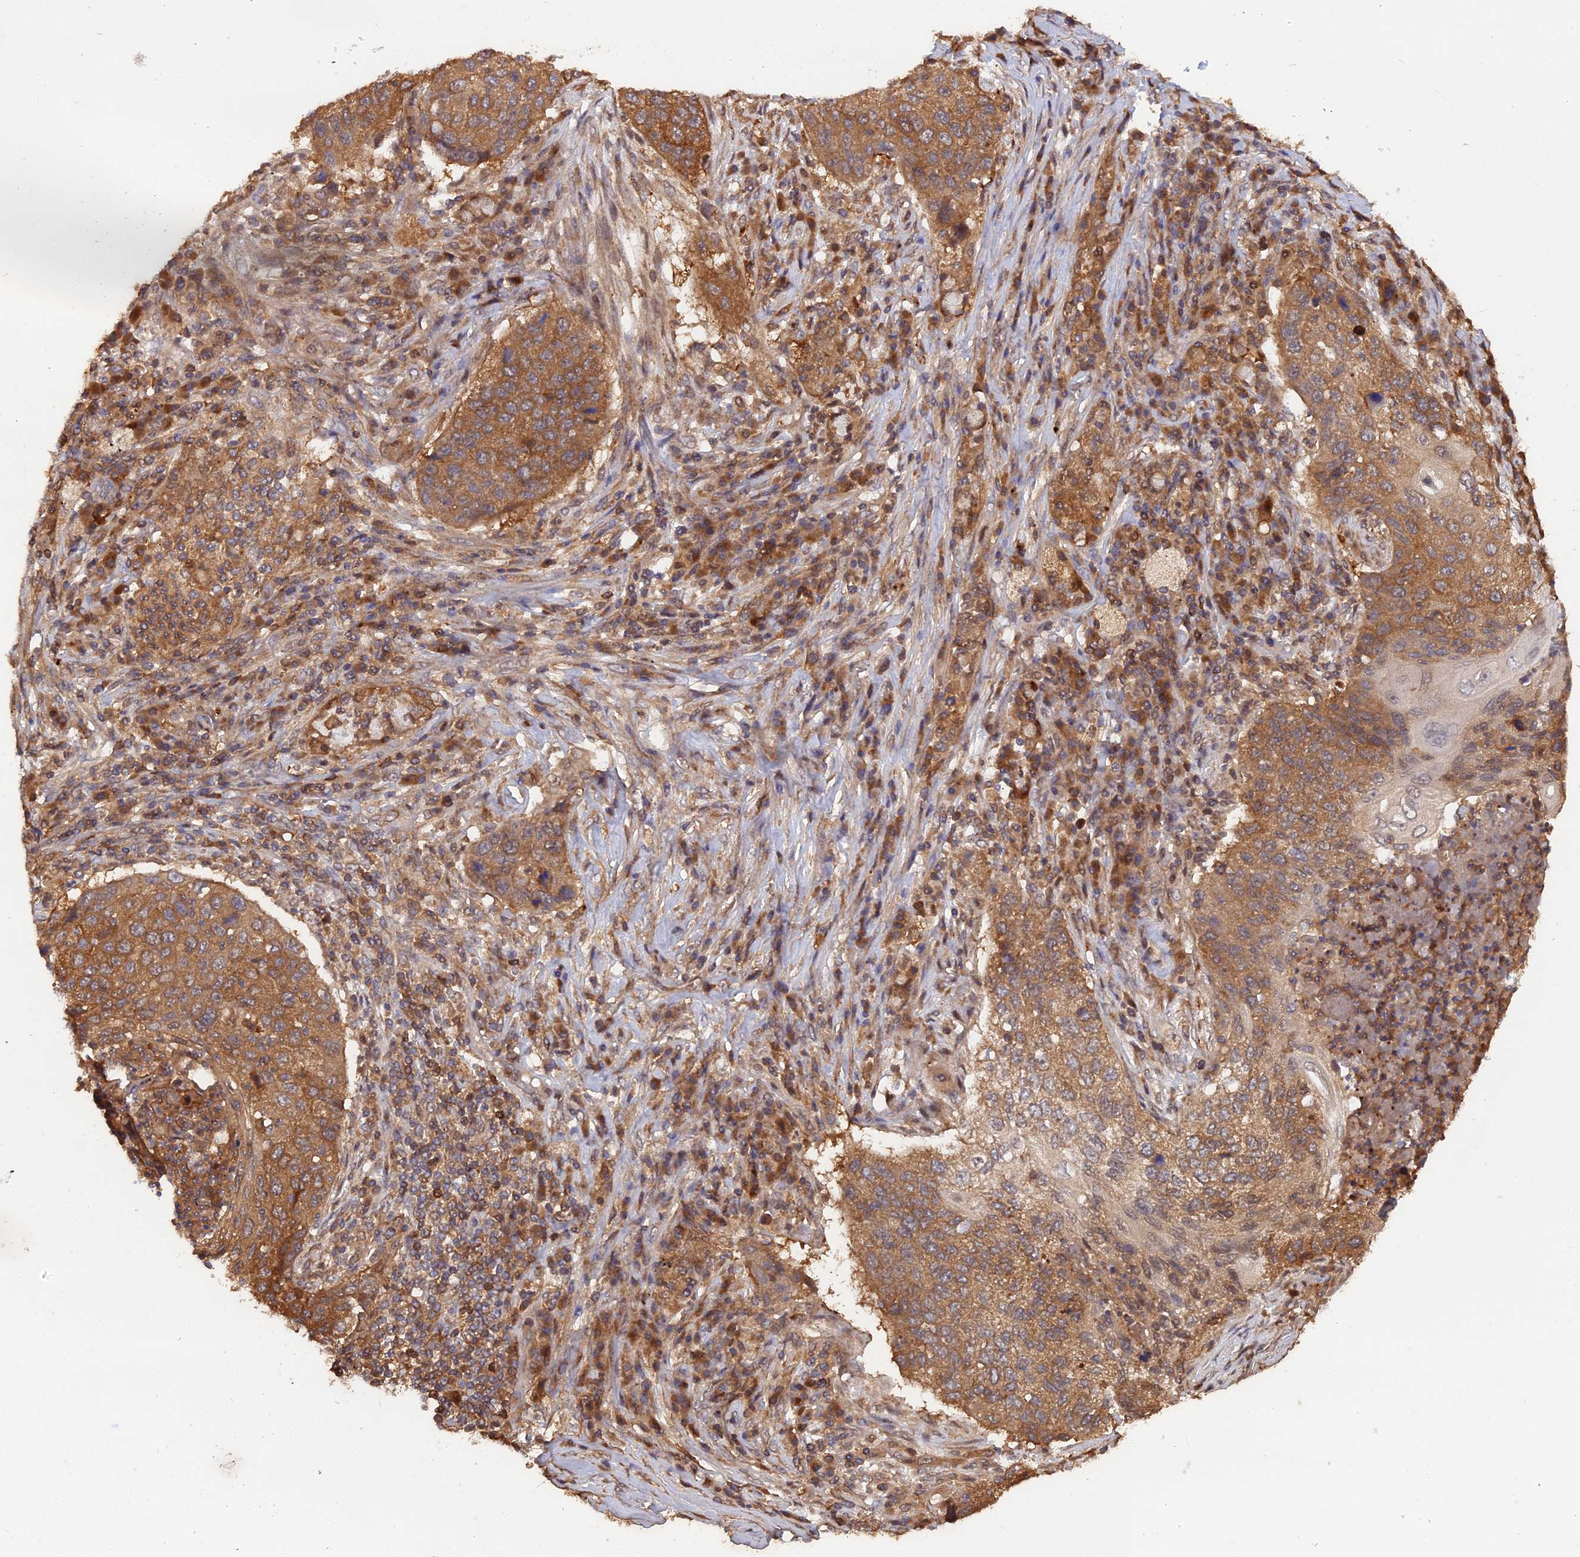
{"staining": {"intensity": "moderate", "quantity": ">75%", "location": "cytoplasmic/membranous"}, "tissue": "lung cancer", "cell_type": "Tumor cells", "image_type": "cancer", "snomed": [{"axis": "morphology", "description": "Squamous cell carcinoma, NOS"}, {"axis": "topography", "description": "Lung"}], "caption": "The photomicrograph displays a brown stain indicating the presence of a protein in the cytoplasmic/membranous of tumor cells in lung cancer. (Stains: DAB (3,3'-diaminobenzidine) in brown, nuclei in blue, Microscopy: brightfield microscopy at high magnification).", "gene": "BLVRA", "patient": {"sex": "female", "age": 63}}